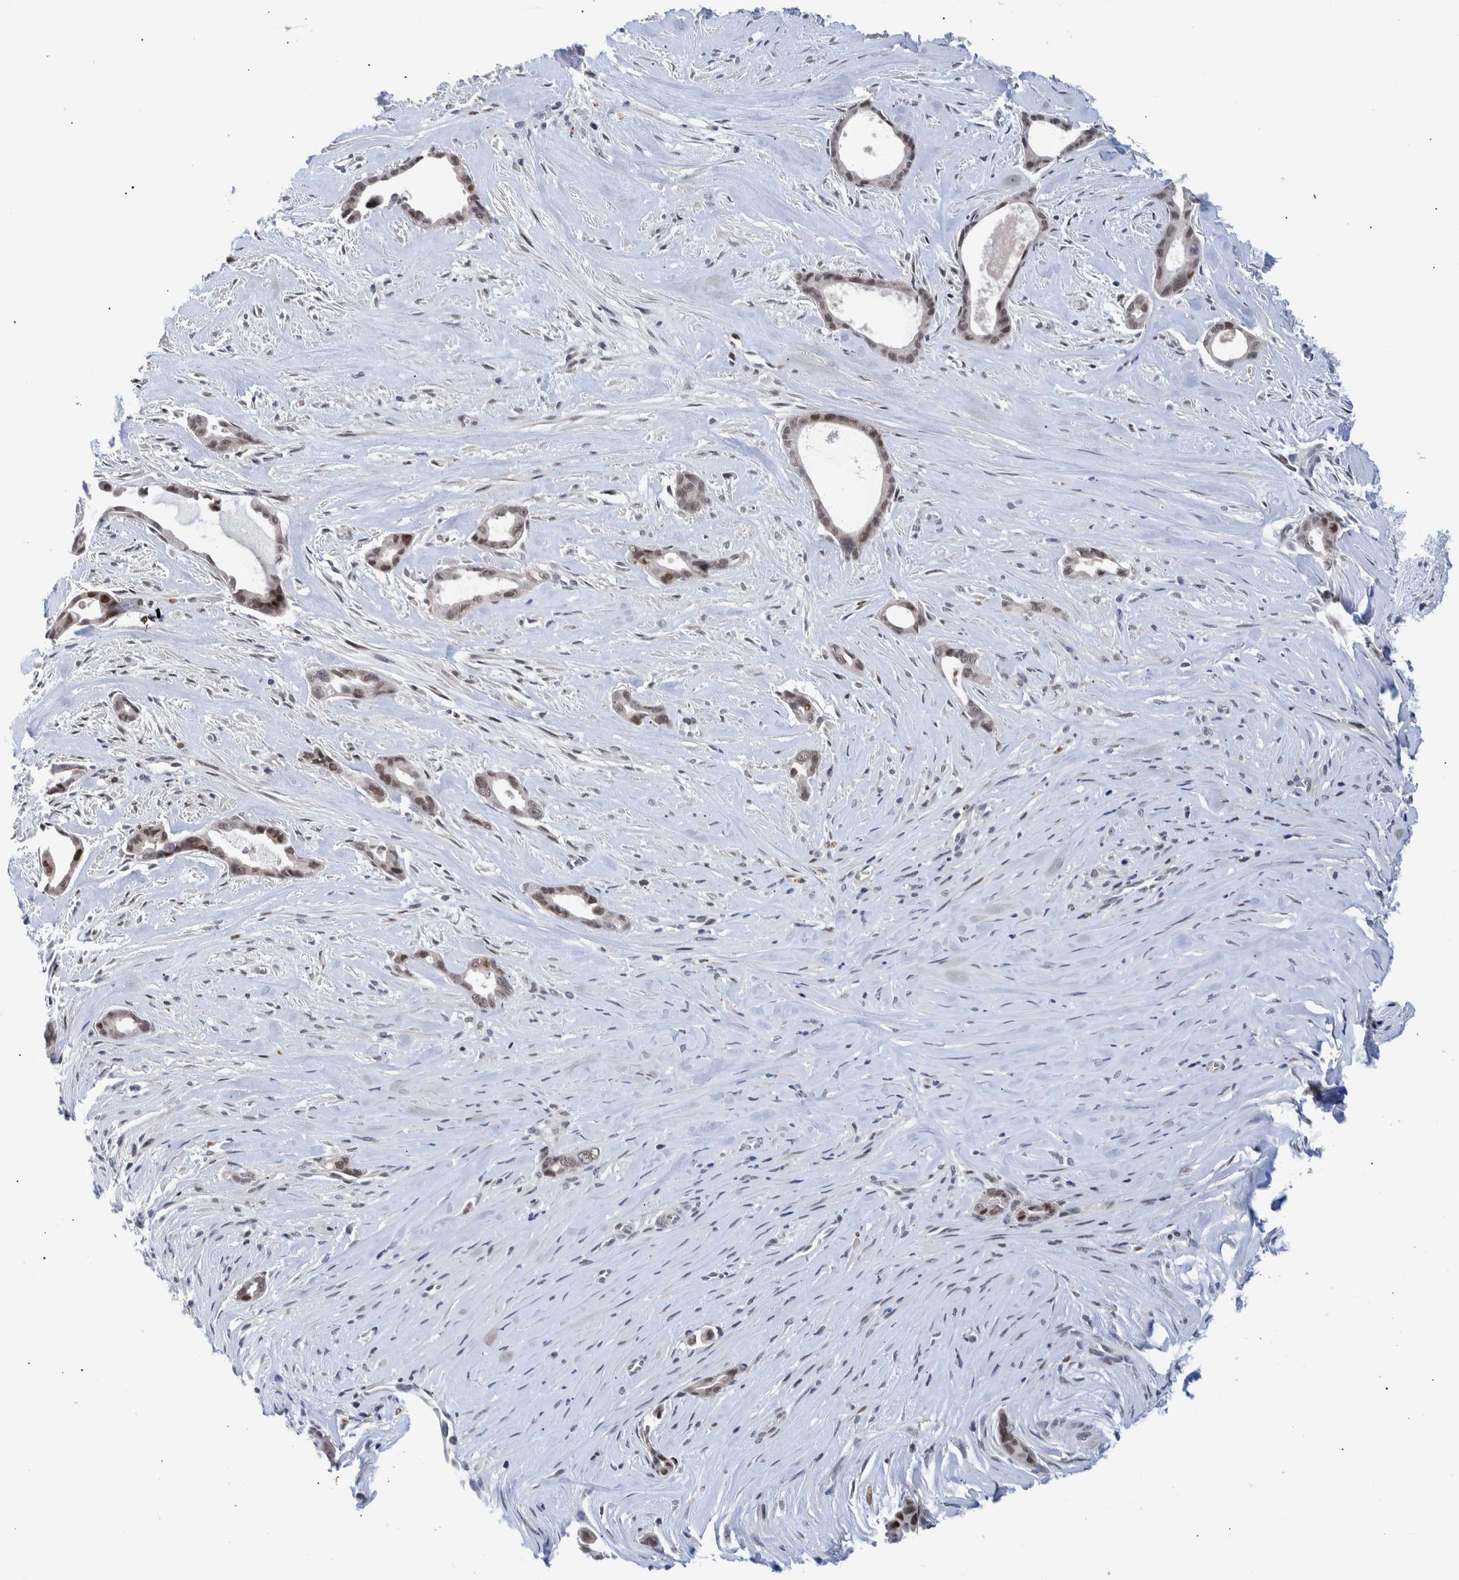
{"staining": {"intensity": "moderate", "quantity": ">75%", "location": "nuclear"}, "tissue": "liver cancer", "cell_type": "Tumor cells", "image_type": "cancer", "snomed": [{"axis": "morphology", "description": "Cholangiocarcinoma"}, {"axis": "topography", "description": "Liver"}], "caption": "Tumor cells reveal moderate nuclear expression in approximately >75% of cells in liver cholangiocarcinoma.", "gene": "ESRP1", "patient": {"sex": "female", "age": 55}}